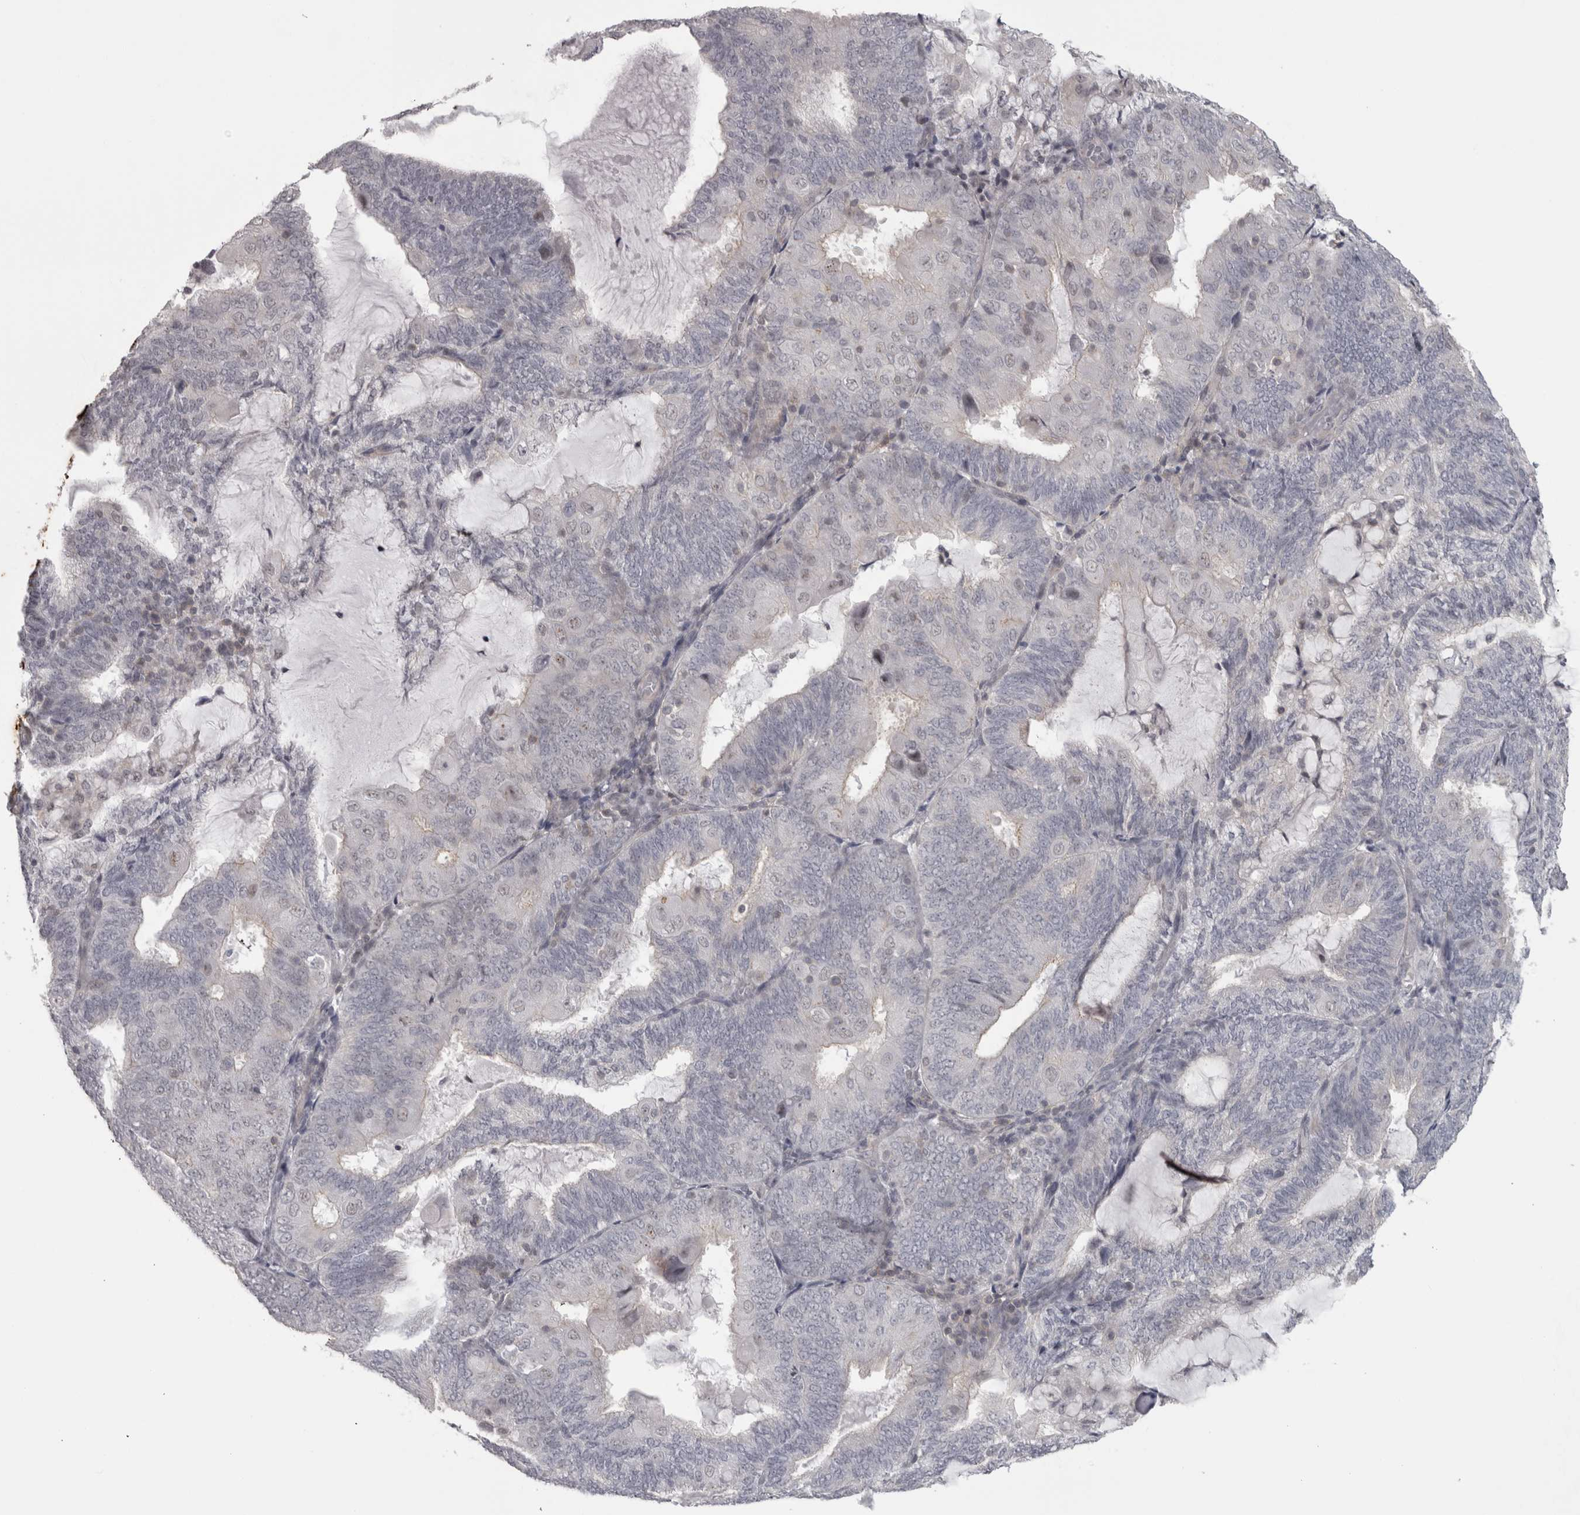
{"staining": {"intensity": "negative", "quantity": "none", "location": "none"}, "tissue": "endometrial cancer", "cell_type": "Tumor cells", "image_type": "cancer", "snomed": [{"axis": "morphology", "description": "Adenocarcinoma, NOS"}, {"axis": "topography", "description": "Endometrium"}], "caption": "IHC histopathology image of neoplastic tissue: human endometrial adenocarcinoma stained with DAB demonstrates no significant protein staining in tumor cells.", "gene": "PPP1R12B", "patient": {"sex": "female", "age": 81}}